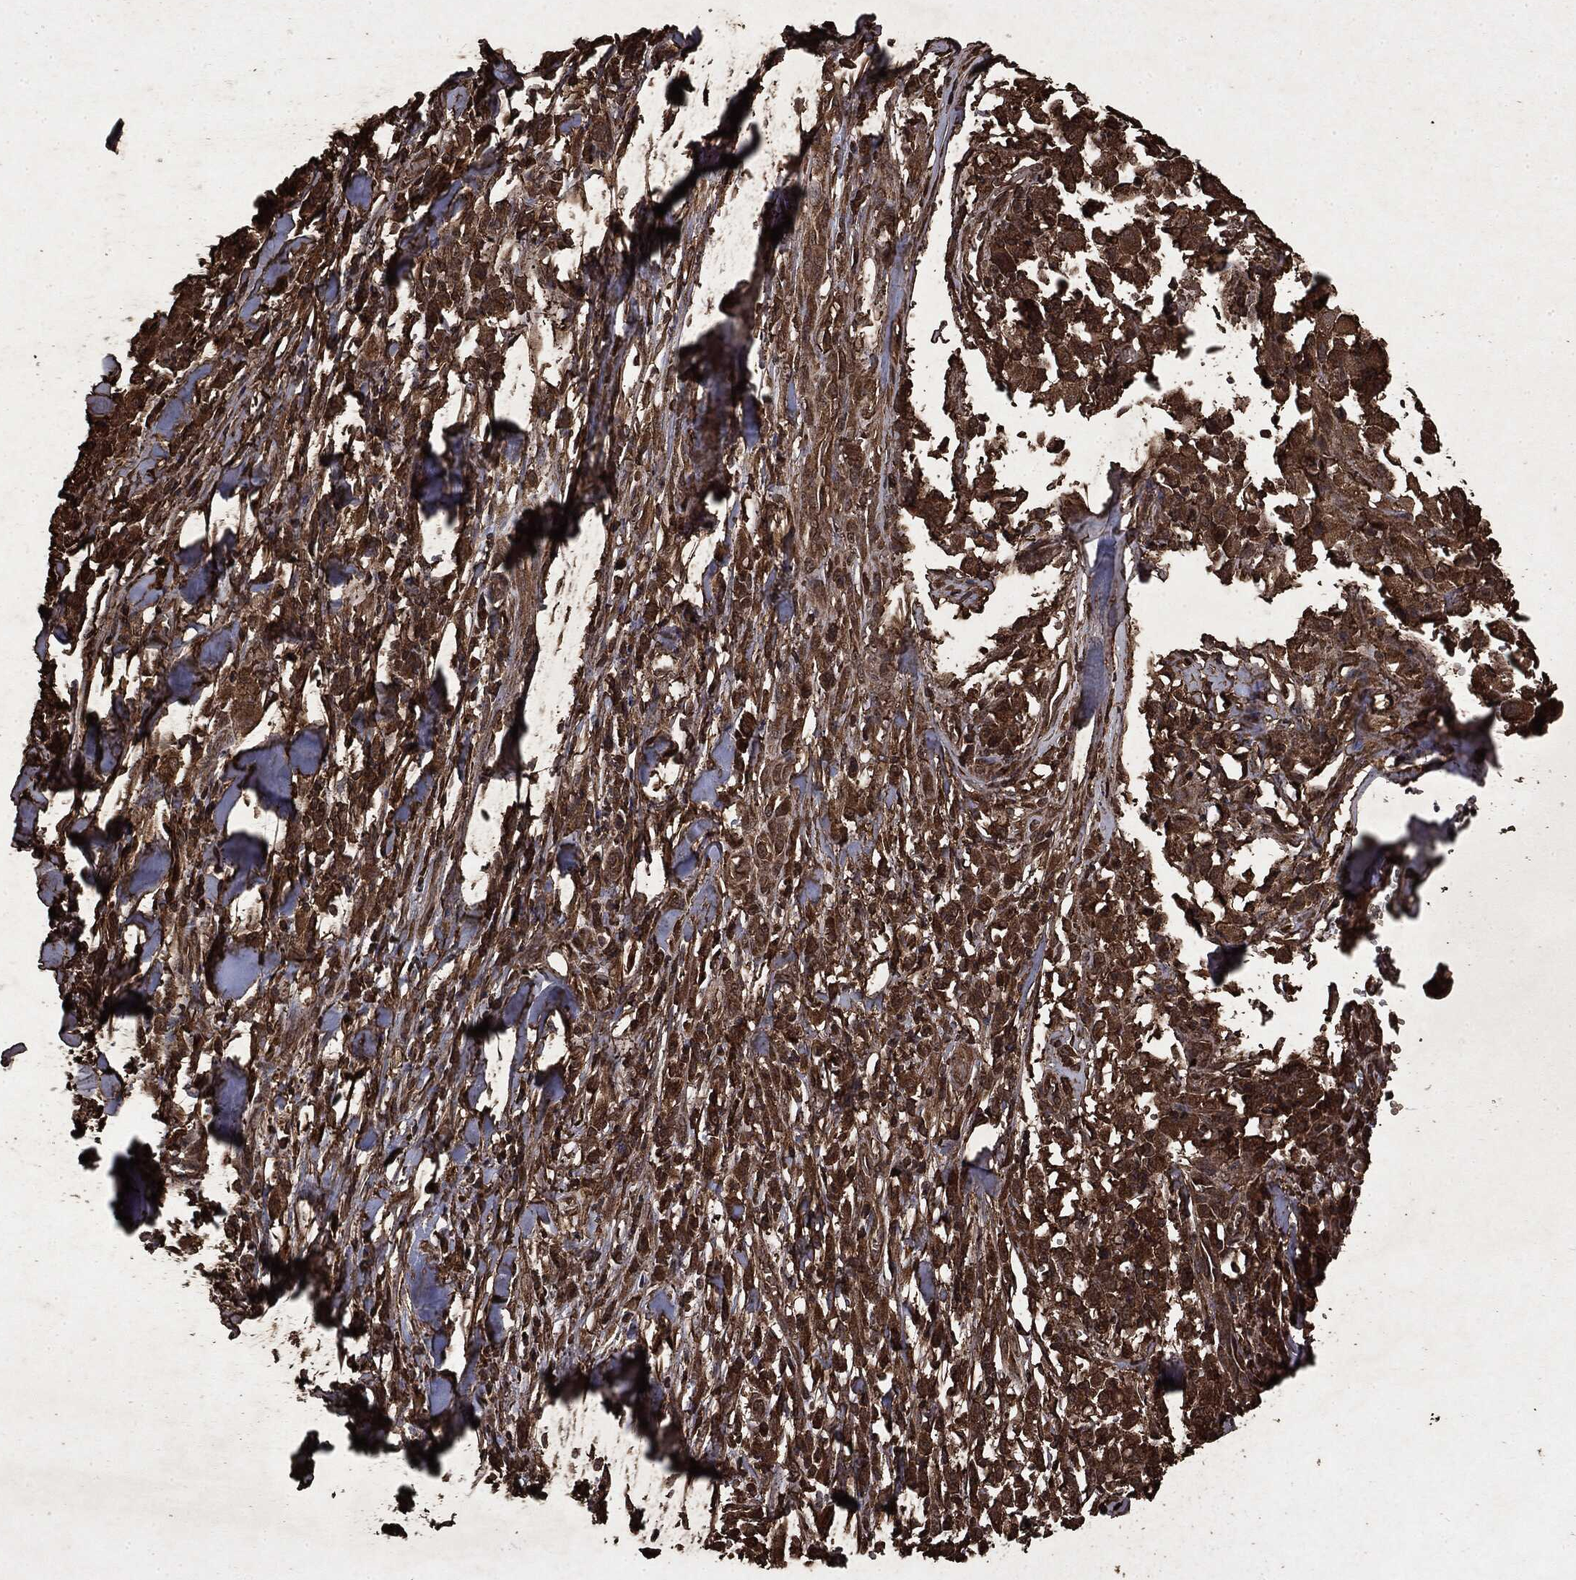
{"staining": {"intensity": "moderate", "quantity": ">75%", "location": "cytoplasmic/membranous"}, "tissue": "melanoma", "cell_type": "Tumor cells", "image_type": "cancer", "snomed": [{"axis": "morphology", "description": "Malignant melanoma, Metastatic site"}, {"axis": "topography", "description": "Lymph node"}], "caption": "A histopathology image of melanoma stained for a protein reveals moderate cytoplasmic/membranous brown staining in tumor cells.", "gene": "ARAF", "patient": {"sex": "male", "age": 50}}